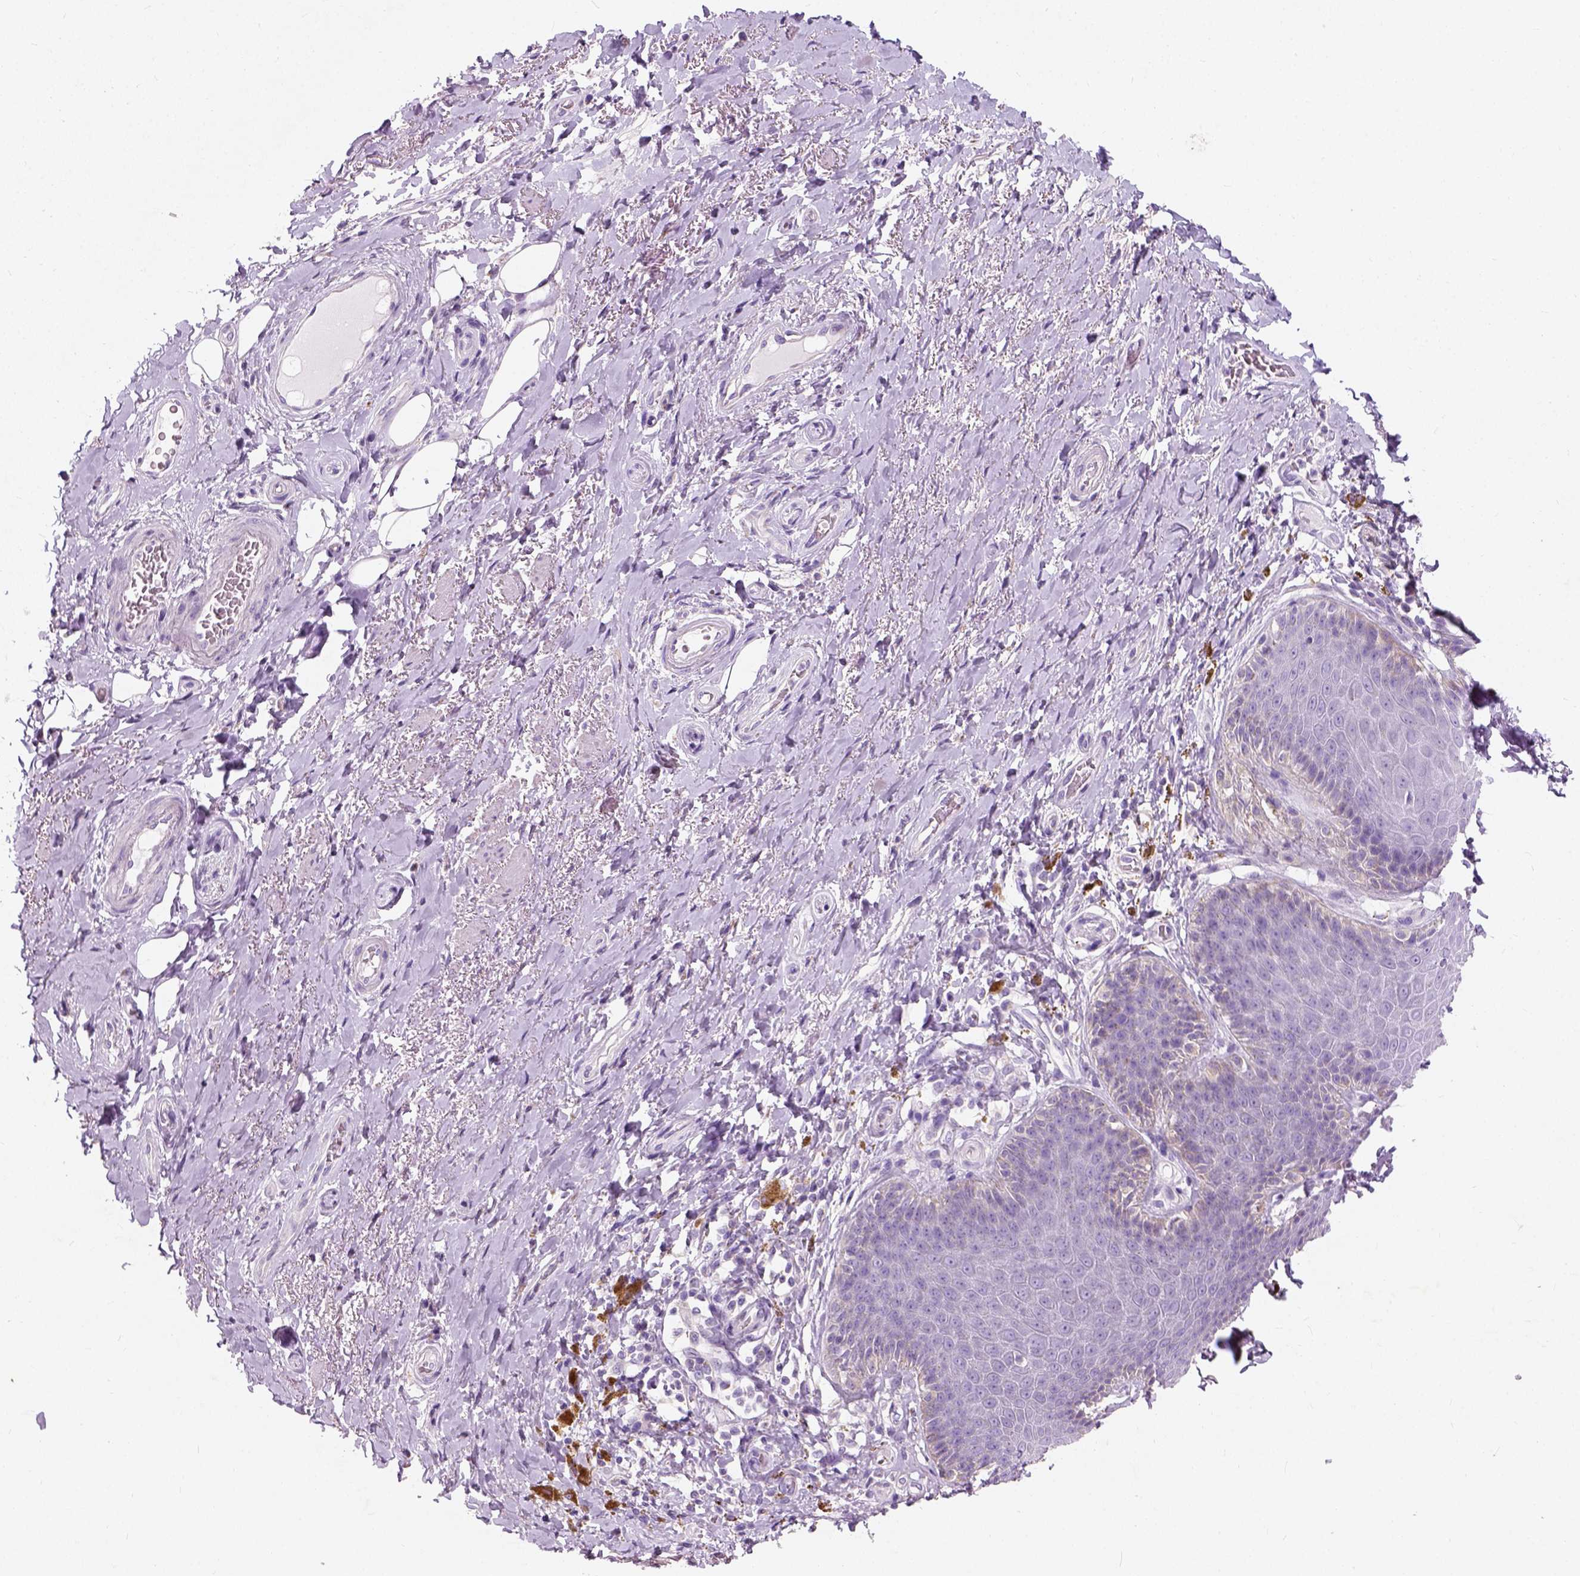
{"staining": {"intensity": "negative", "quantity": "none", "location": "none"}, "tissue": "adipose tissue", "cell_type": "Adipocytes", "image_type": "normal", "snomed": [{"axis": "morphology", "description": "Normal tissue, NOS"}, {"axis": "topography", "description": "Anal"}, {"axis": "topography", "description": "Peripheral nerve tissue"}], "caption": "The photomicrograph reveals no significant staining in adipocytes of adipose tissue. (DAB IHC with hematoxylin counter stain).", "gene": "CHODL", "patient": {"sex": "male", "age": 53}}